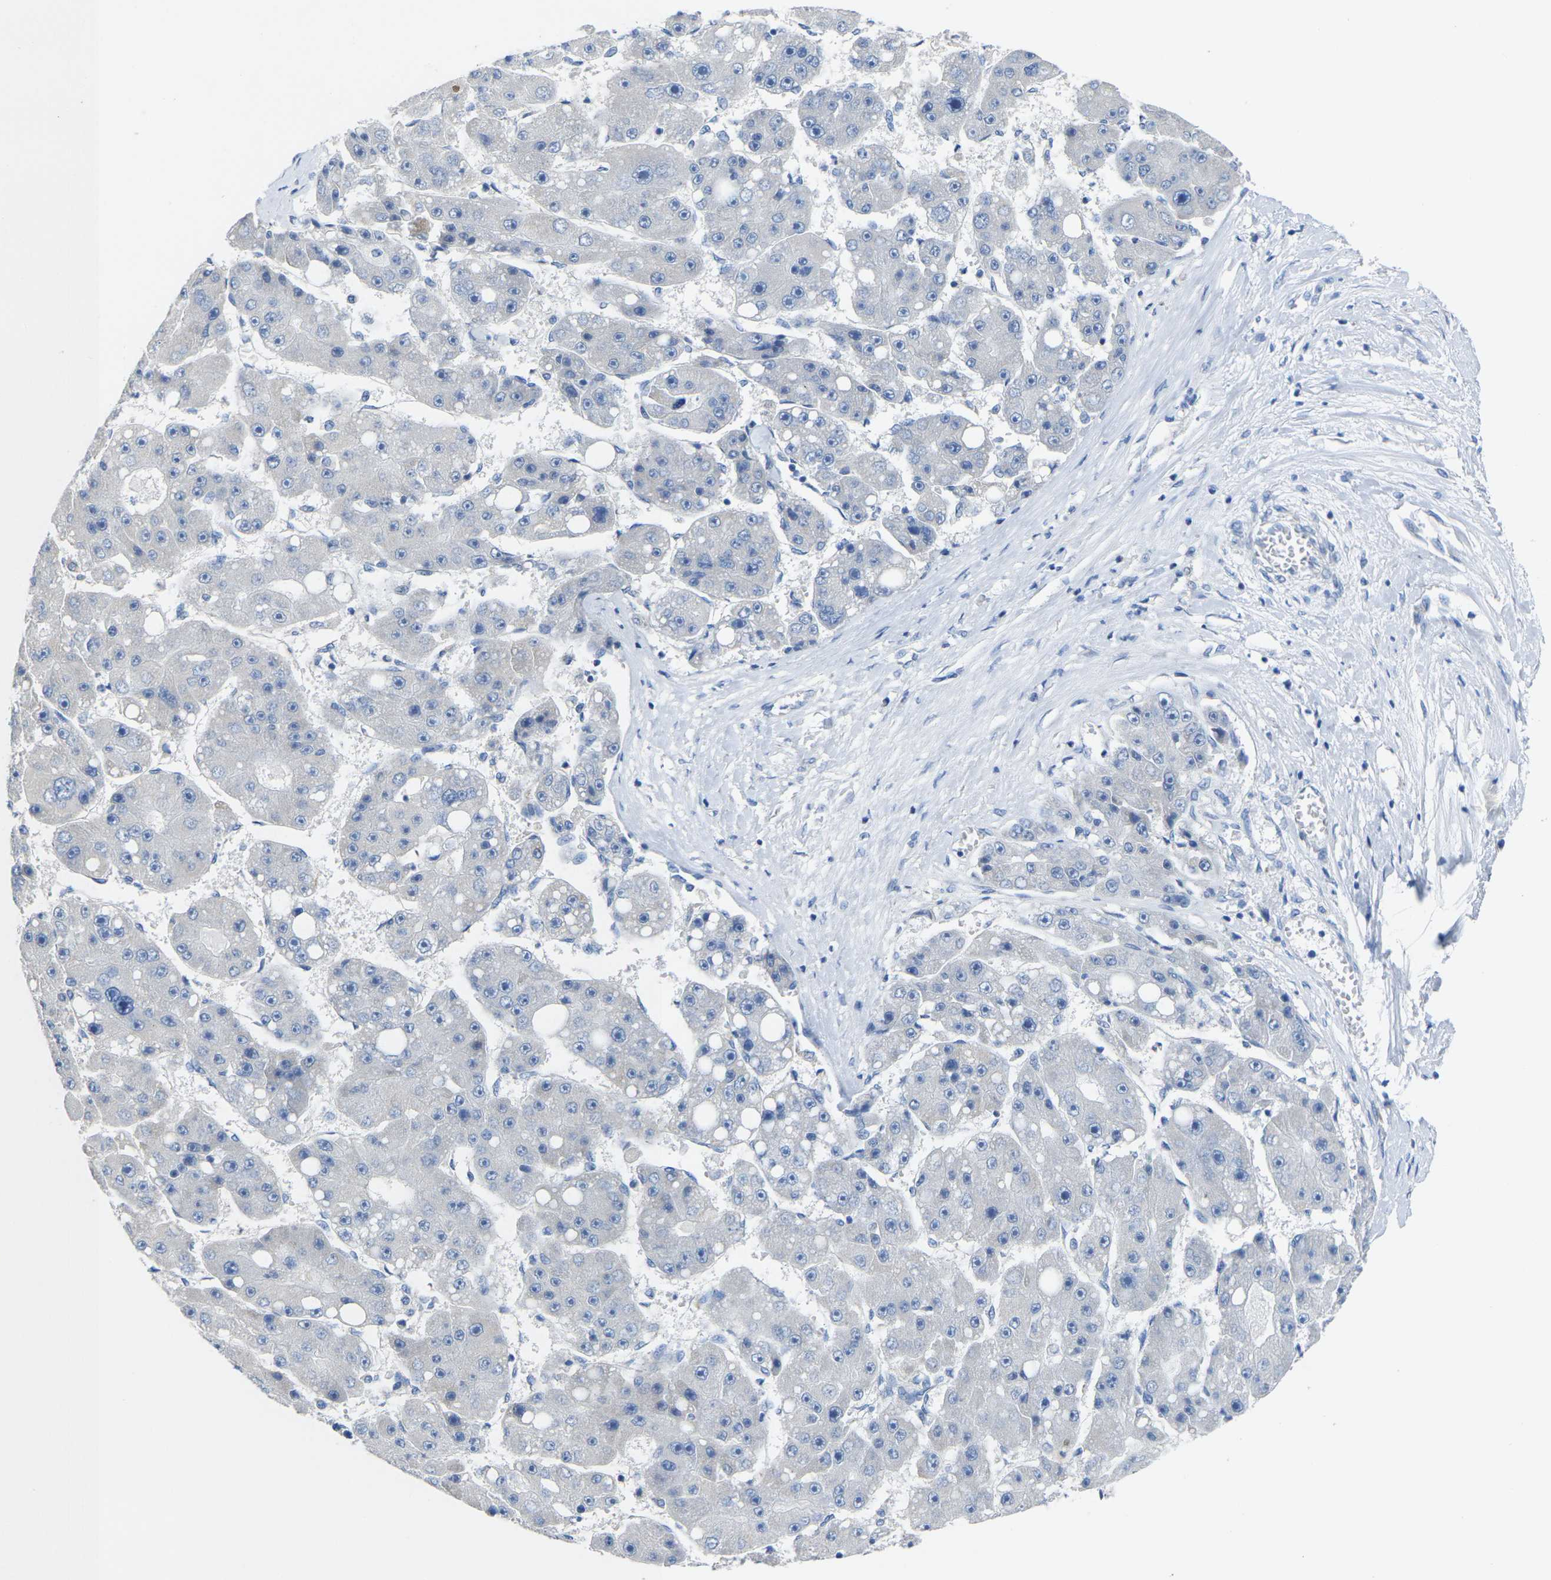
{"staining": {"intensity": "negative", "quantity": "none", "location": "none"}, "tissue": "liver cancer", "cell_type": "Tumor cells", "image_type": "cancer", "snomed": [{"axis": "morphology", "description": "Carcinoma, Hepatocellular, NOS"}, {"axis": "topography", "description": "Liver"}], "caption": "The photomicrograph shows no significant expression in tumor cells of liver cancer (hepatocellular carcinoma).", "gene": "TMEM204", "patient": {"sex": "female", "age": 61}}